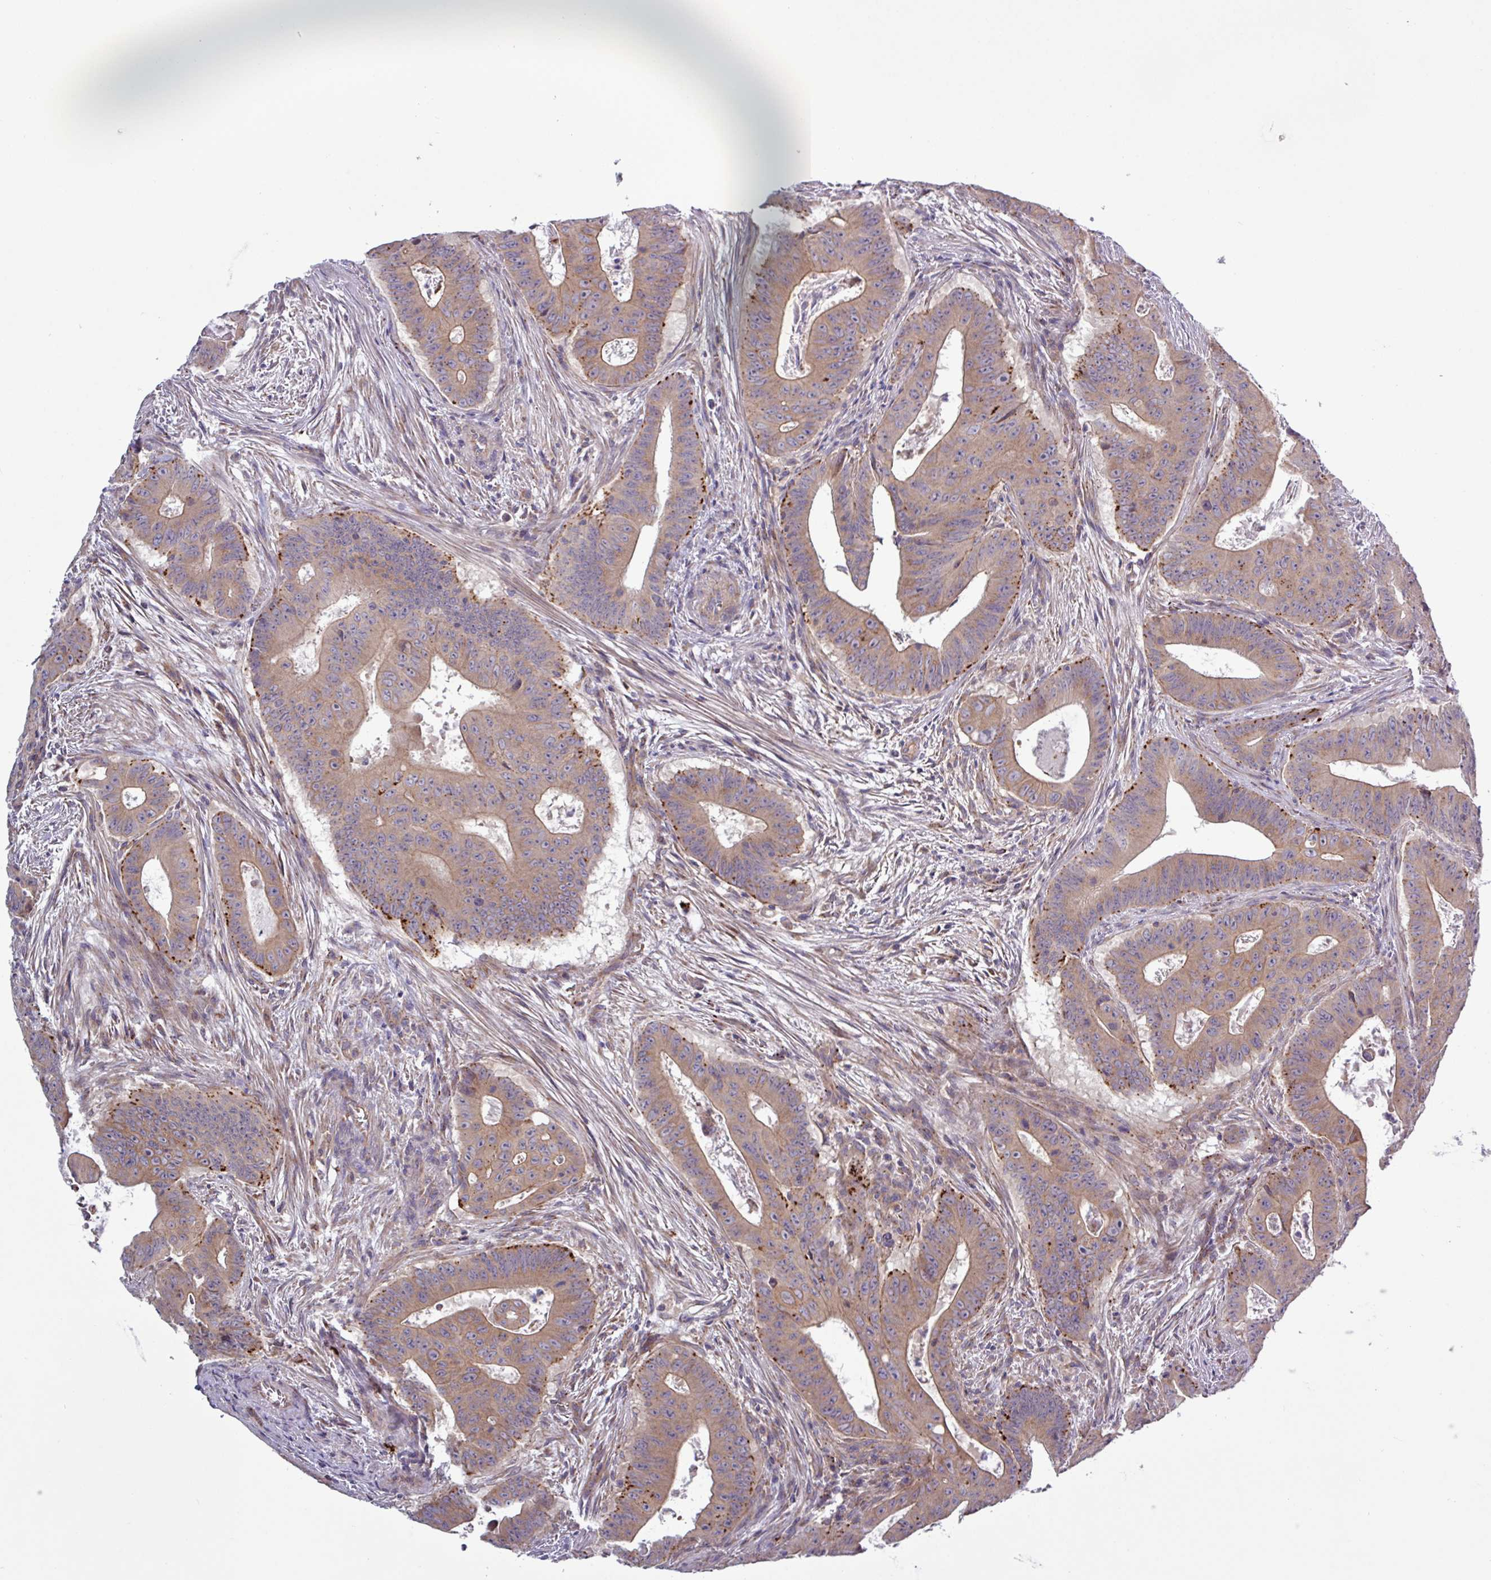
{"staining": {"intensity": "moderate", "quantity": "<25%", "location": "cytoplasmic/membranous"}, "tissue": "colorectal cancer", "cell_type": "Tumor cells", "image_type": "cancer", "snomed": [{"axis": "morphology", "description": "Adenocarcinoma, NOS"}, {"axis": "topography", "description": "Rectum"}], "caption": "Immunohistochemical staining of colorectal adenocarcinoma shows moderate cytoplasmic/membranous protein positivity in approximately <25% of tumor cells. (DAB (3,3'-diaminobenzidine) = brown stain, brightfield microscopy at high magnification).", "gene": "PLIN2", "patient": {"sex": "female", "age": 75}}